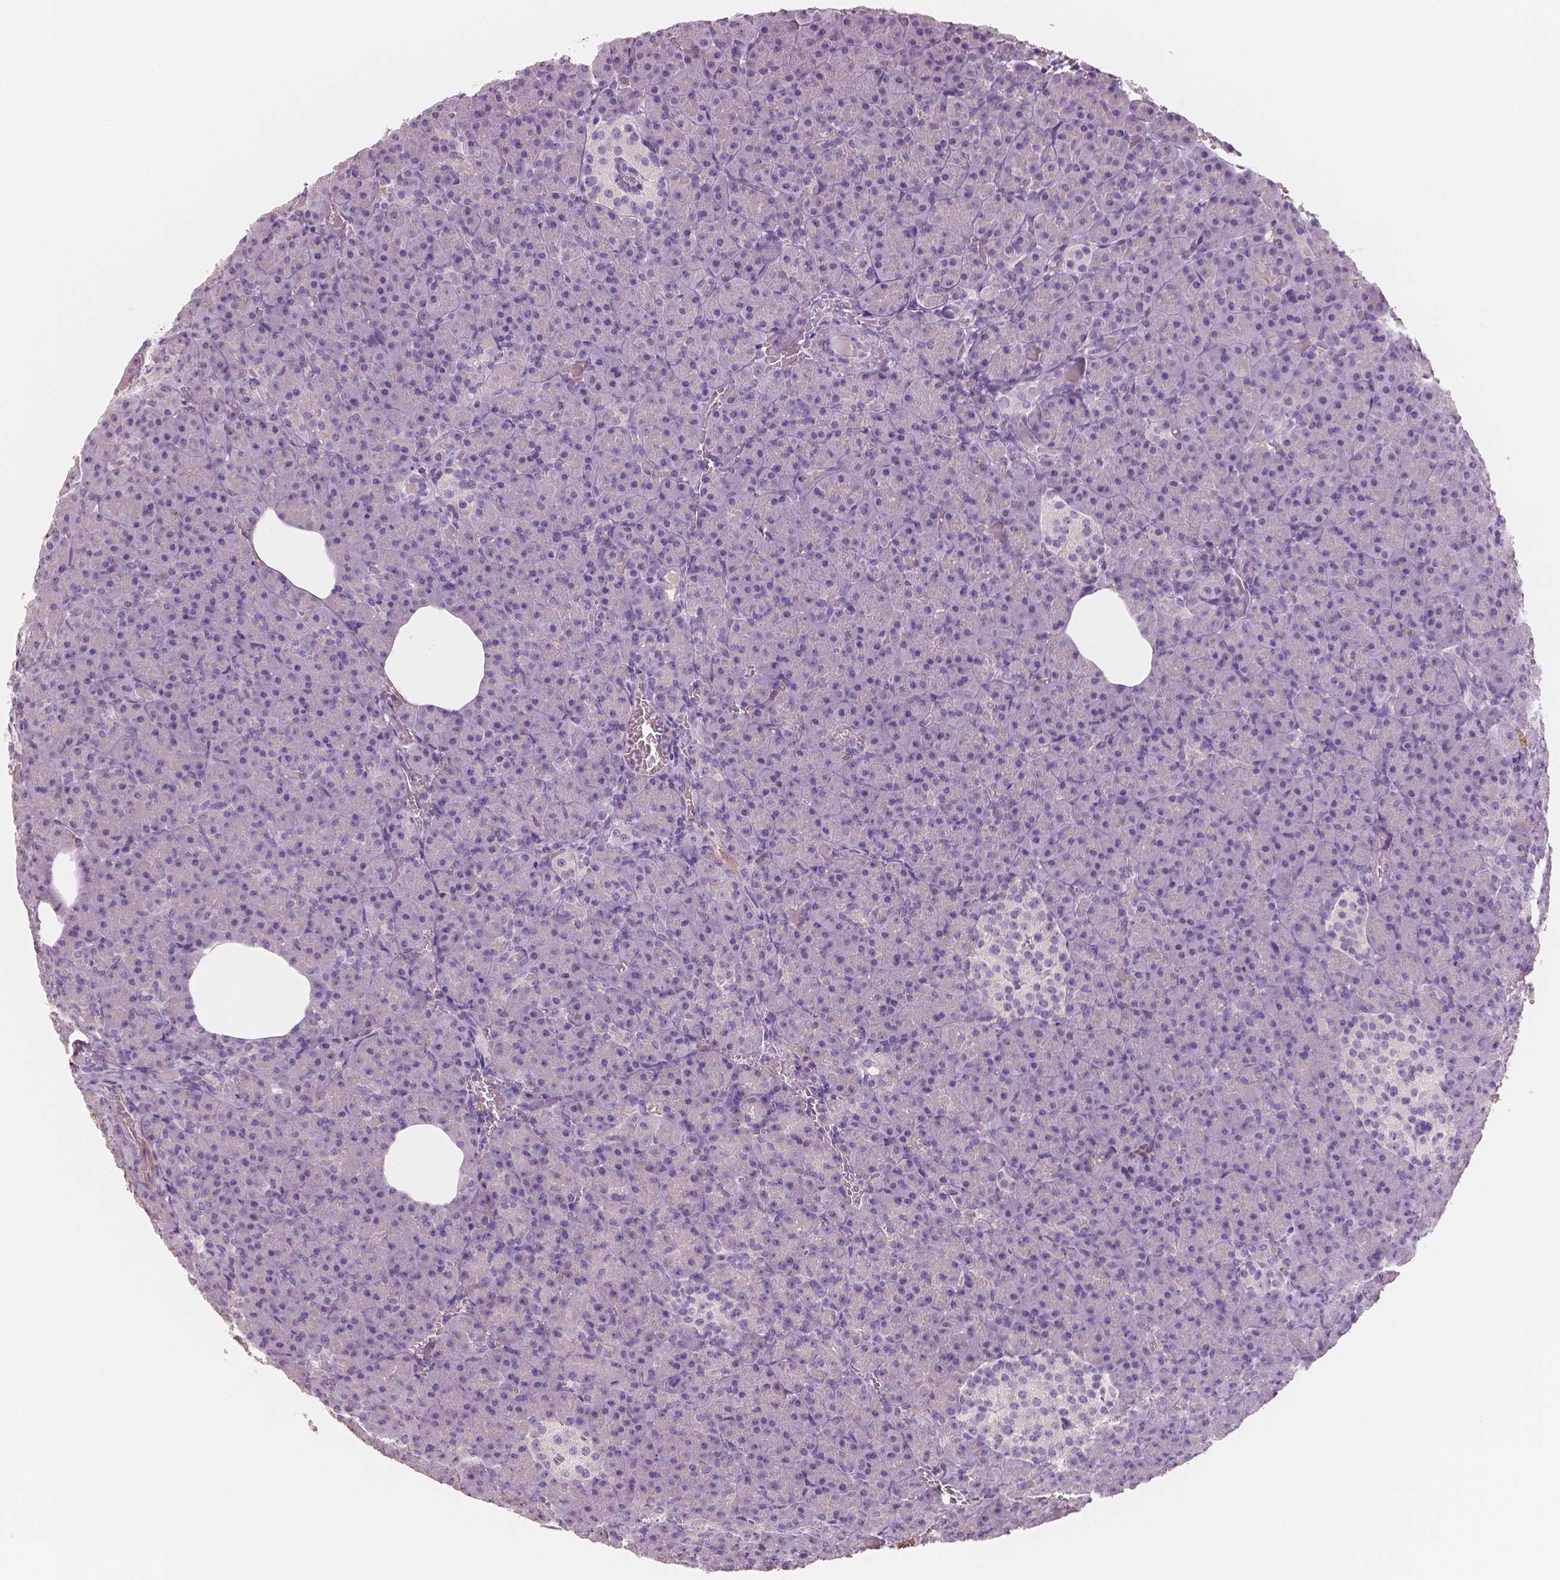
{"staining": {"intensity": "negative", "quantity": "none", "location": "none"}, "tissue": "pancreas", "cell_type": "Exocrine glandular cells", "image_type": "normal", "snomed": [{"axis": "morphology", "description": "Normal tissue, NOS"}, {"axis": "topography", "description": "Pancreas"}], "caption": "Immunohistochemical staining of unremarkable pancreas shows no significant expression in exocrine glandular cells. (Brightfield microscopy of DAB (3,3'-diaminobenzidine) immunohistochemistry at high magnification).", "gene": "APOA4", "patient": {"sex": "female", "age": 74}}